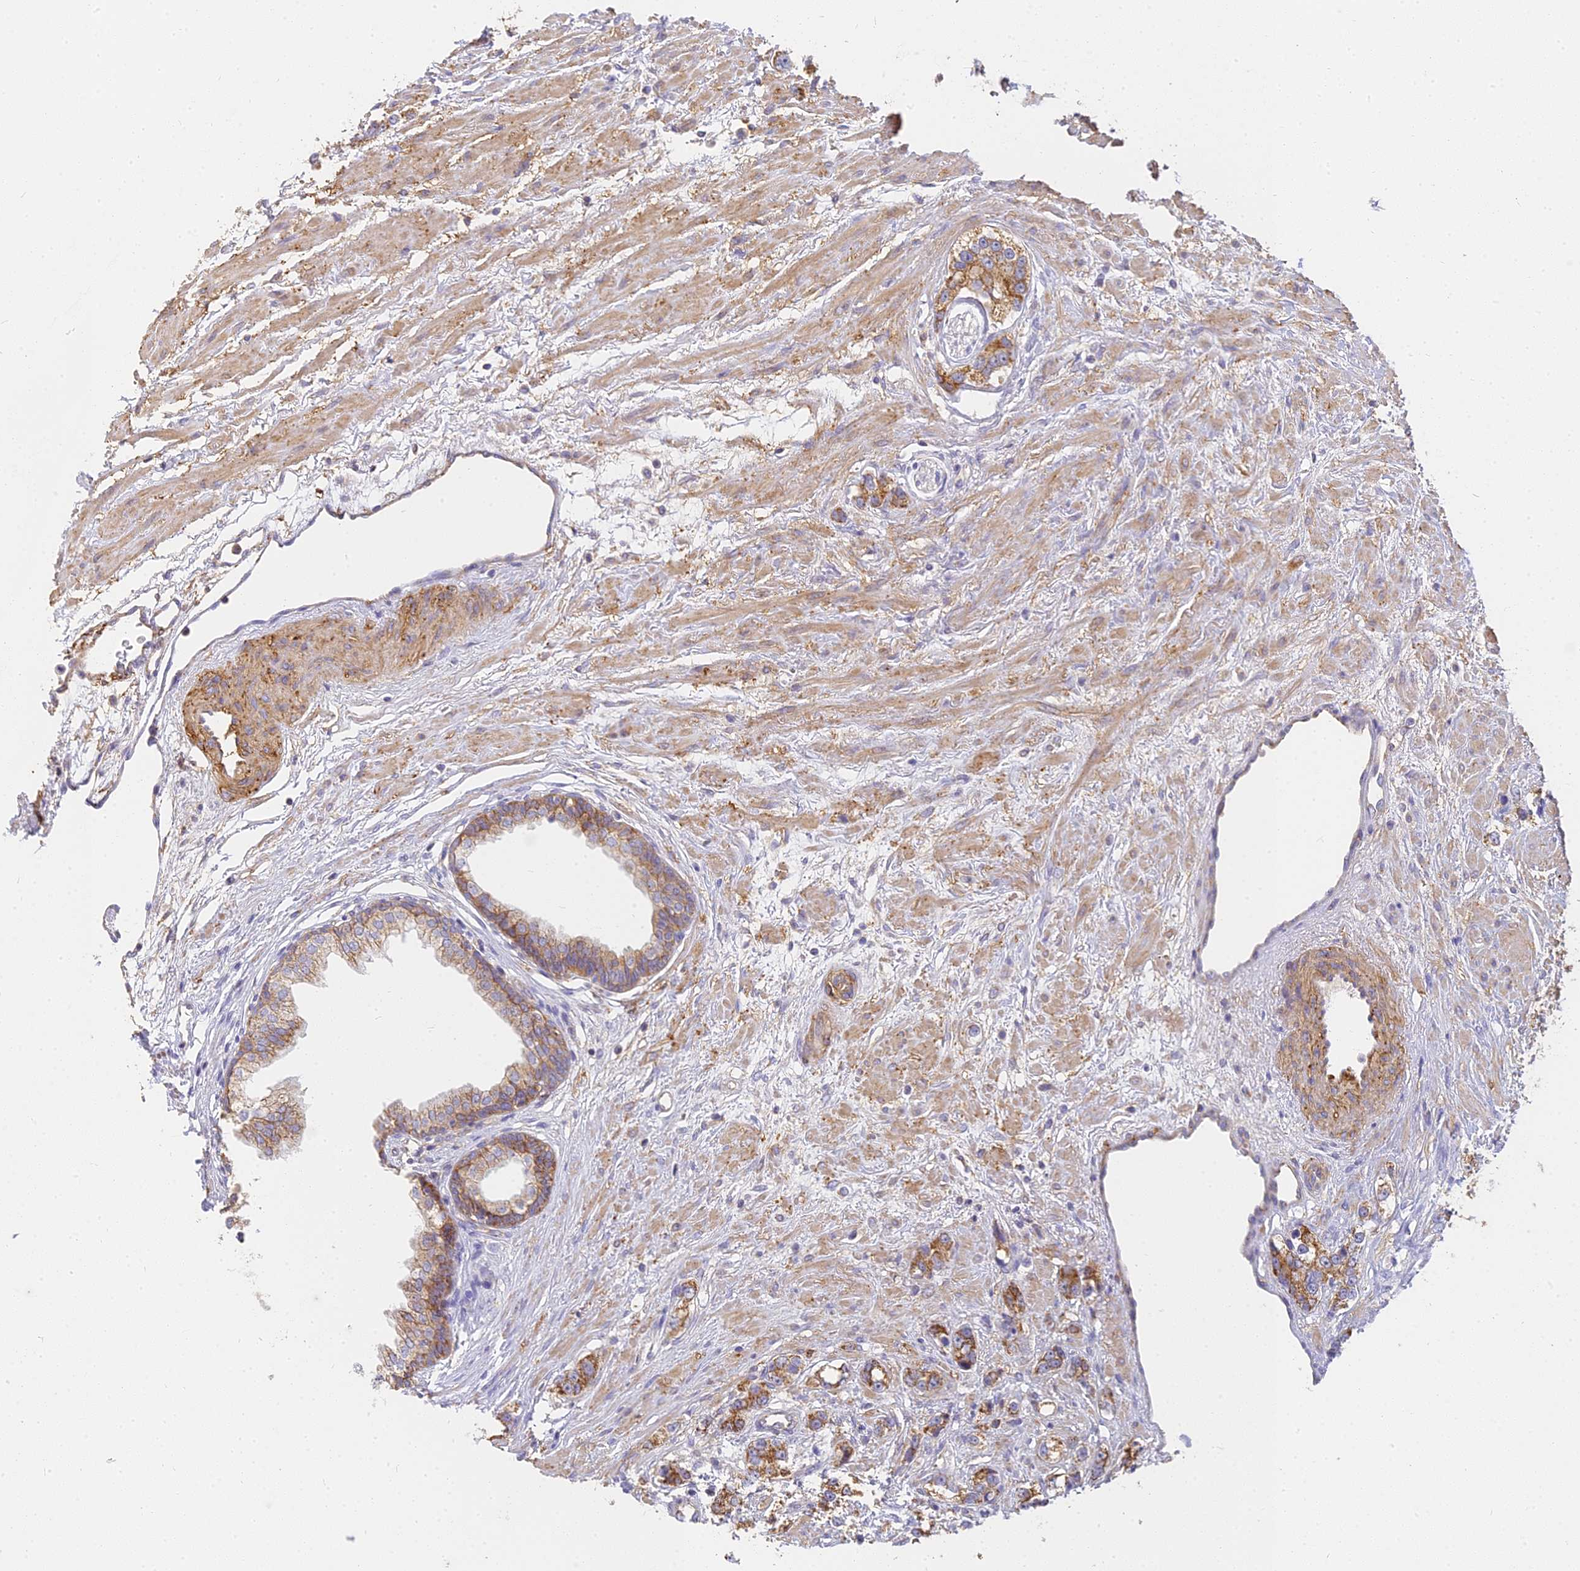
{"staining": {"intensity": "moderate", "quantity": ">75%", "location": "cytoplasmic/membranous"}, "tissue": "prostate cancer", "cell_type": "Tumor cells", "image_type": "cancer", "snomed": [{"axis": "morphology", "description": "Adenocarcinoma, High grade"}, {"axis": "topography", "description": "Prostate"}], "caption": "Moderate cytoplasmic/membranous positivity for a protein is seen in approximately >75% of tumor cells of prostate cancer using IHC.", "gene": "MRPL15", "patient": {"sex": "male", "age": 63}}